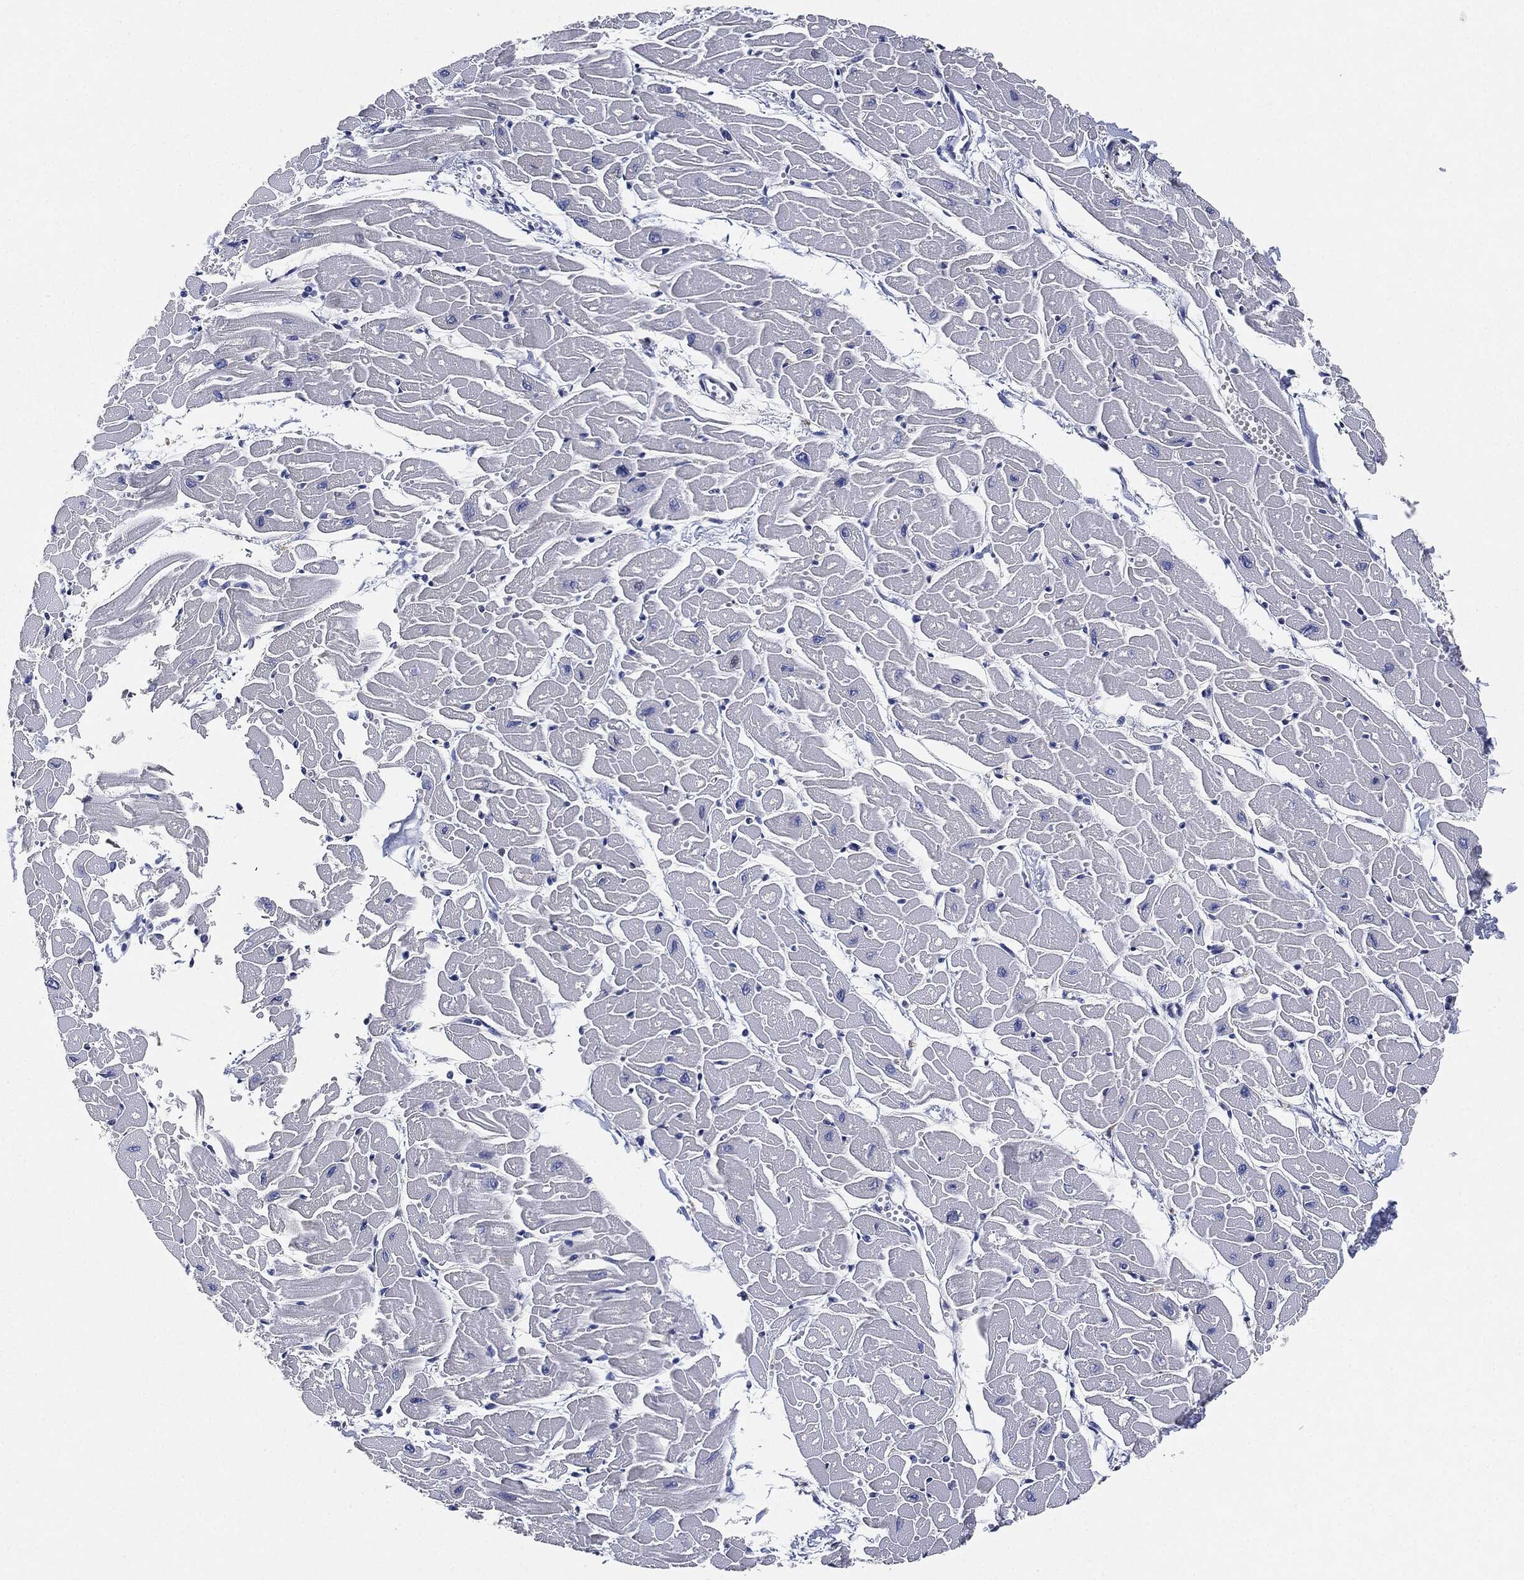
{"staining": {"intensity": "negative", "quantity": "none", "location": "none"}, "tissue": "heart muscle", "cell_type": "Cardiomyocytes", "image_type": "normal", "snomed": [{"axis": "morphology", "description": "Normal tissue, NOS"}, {"axis": "topography", "description": "Heart"}], "caption": "High power microscopy photomicrograph of an IHC micrograph of unremarkable heart muscle, revealing no significant expression in cardiomyocytes. The staining was performed using DAB to visualize the protein expression in brown, while the nuclei were stained in blue with hematoxylin (Magnification: 20x).", "gene": "NTRK1", "patient": {"sex": "male", "age": 57}}